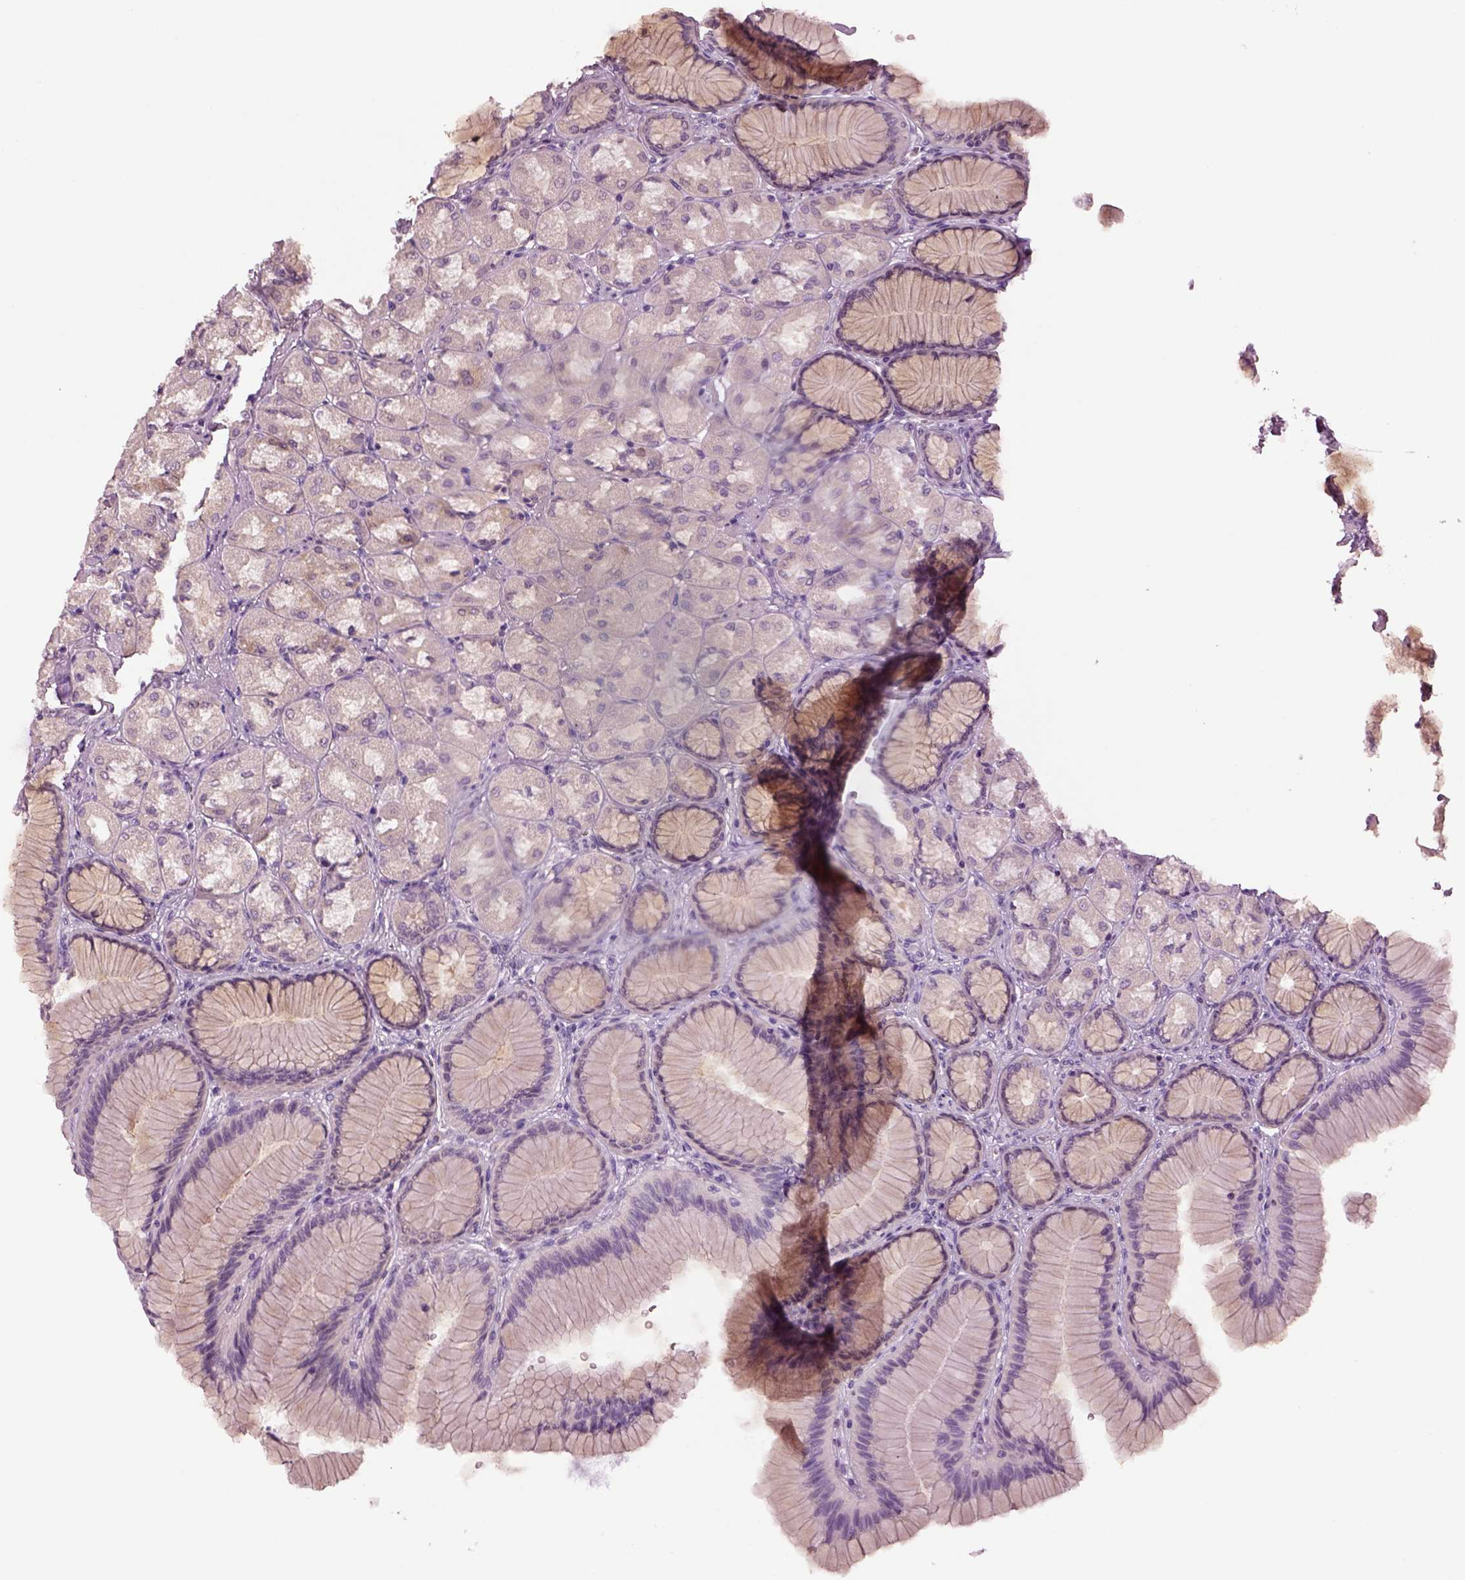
{"staining": {"intensity": "weak", "quantity": ">75%", "location": "cytoplasmic/membranous"}, "tissue": "stomach", "cell_type": "Glandular cells", "image_type": "normal", "snomed": [{"axis": "morphology", "description": "Normal tissue, NOS"}, {"axis": "morphology", "description": "Adenocarcinoma, NOS"}, {"axis": "morphology", "description": "Adenocarcinoma, High grade"}, {"axis": "topography", "description": "Stomach, upper"}, {"axis": "topography", "description": "Stomach"}], "caption": "There is low levels of weak cytoplasmic/membranous staining in glandular cells of normal stomach, as demonstrated by immunohistochemical staining (brown color).", "gene": "CLPSL1", "patient": {"sex": "female", "age": 65}}